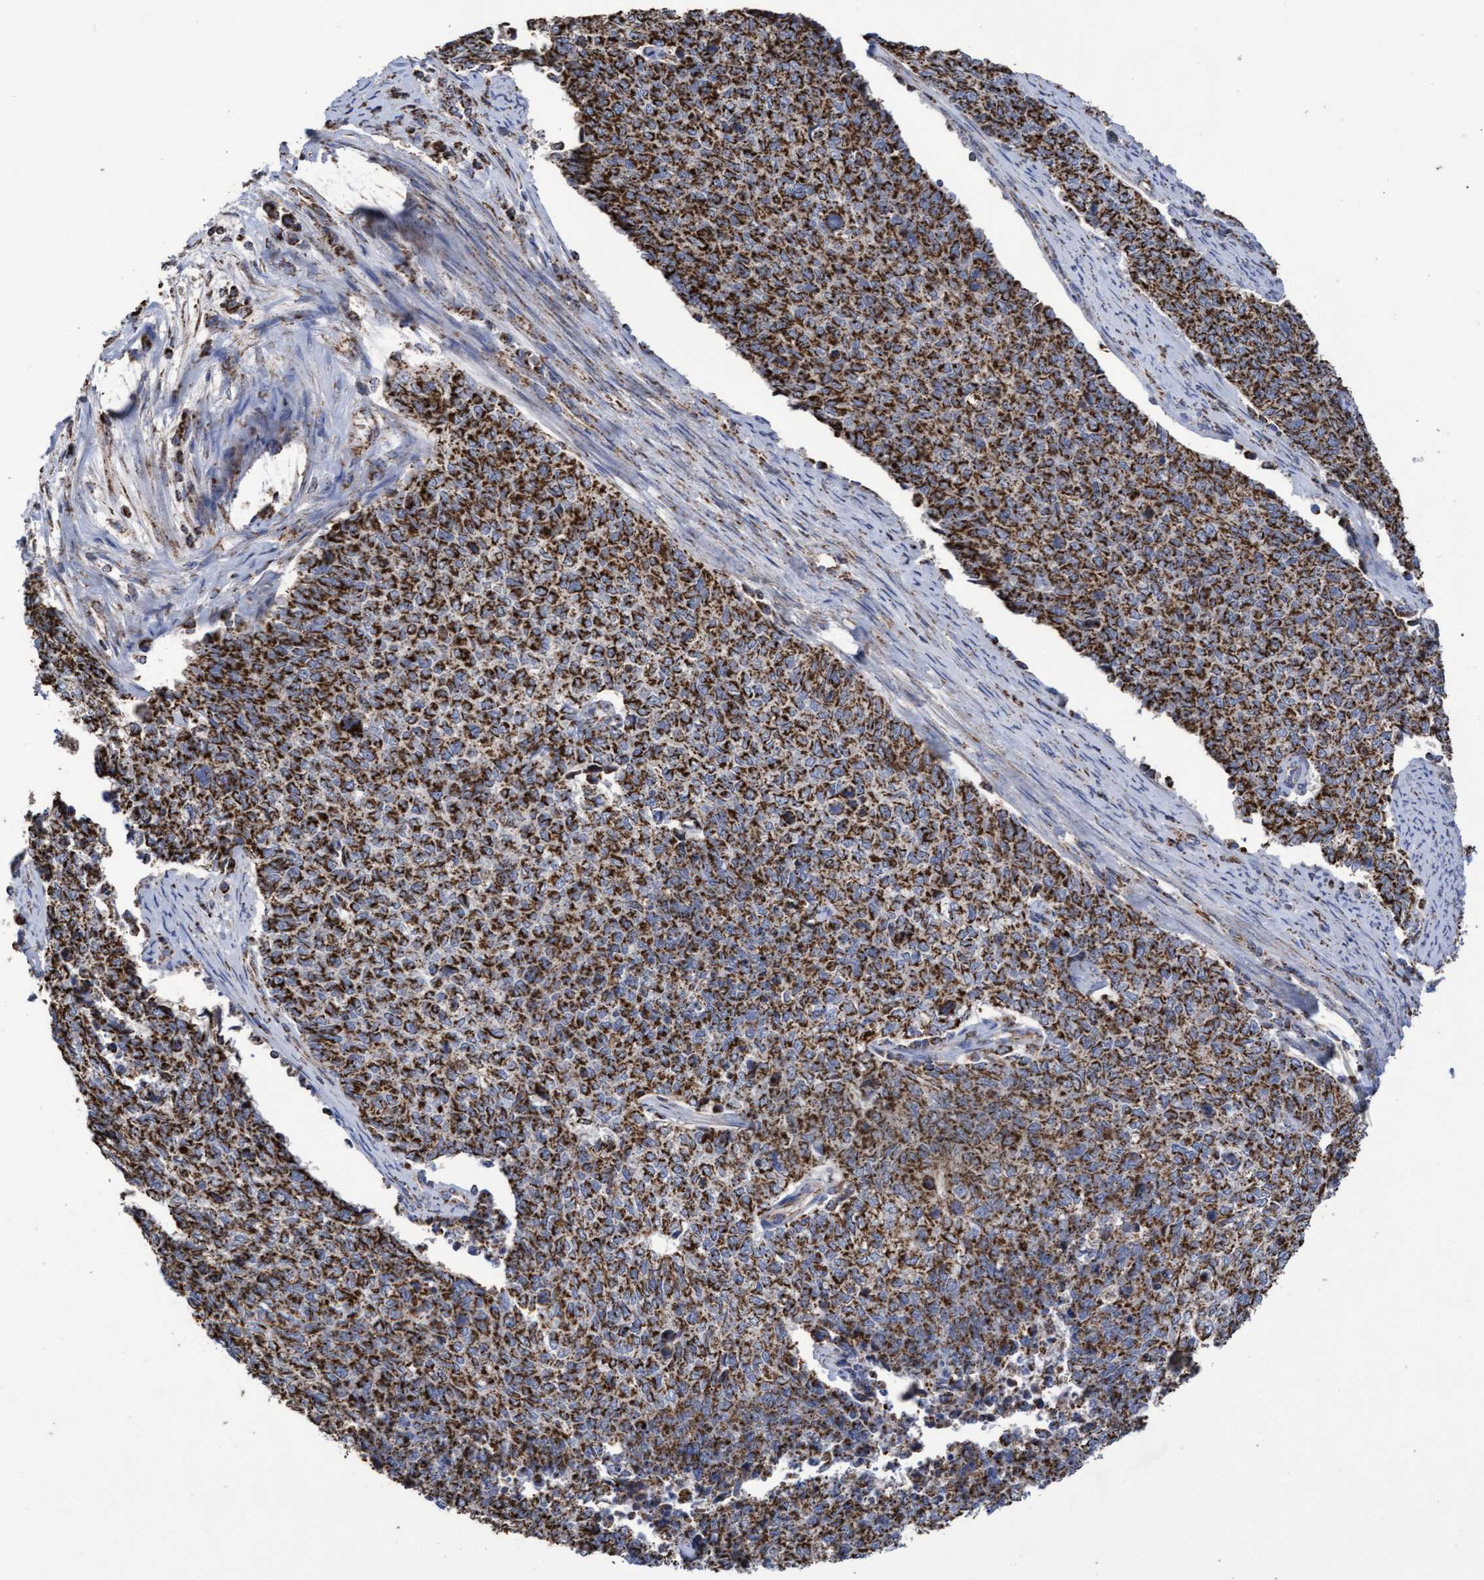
{"staining": {"intensity": "strong", "quantity": ">75%", "location": "cytoplasmic/membranous"}, "tissue": "cervical cancer", "cell_type": "Tumor cells", "image_type": "cancer", "snomed": [{"axis": "morphology", "description": "Squamous cell carcinoma, NOS"}, {"axis": "topography", "description": "Cervix"}], "caption": "This image demonstrates immunohistochemistry (IHC) staining of cervical cancer, with high strong cytoplasmic/membranous expression in about >75% of tumor cells.", "gene": "COBL", "patient": {"sex": "female", "age": 63}}